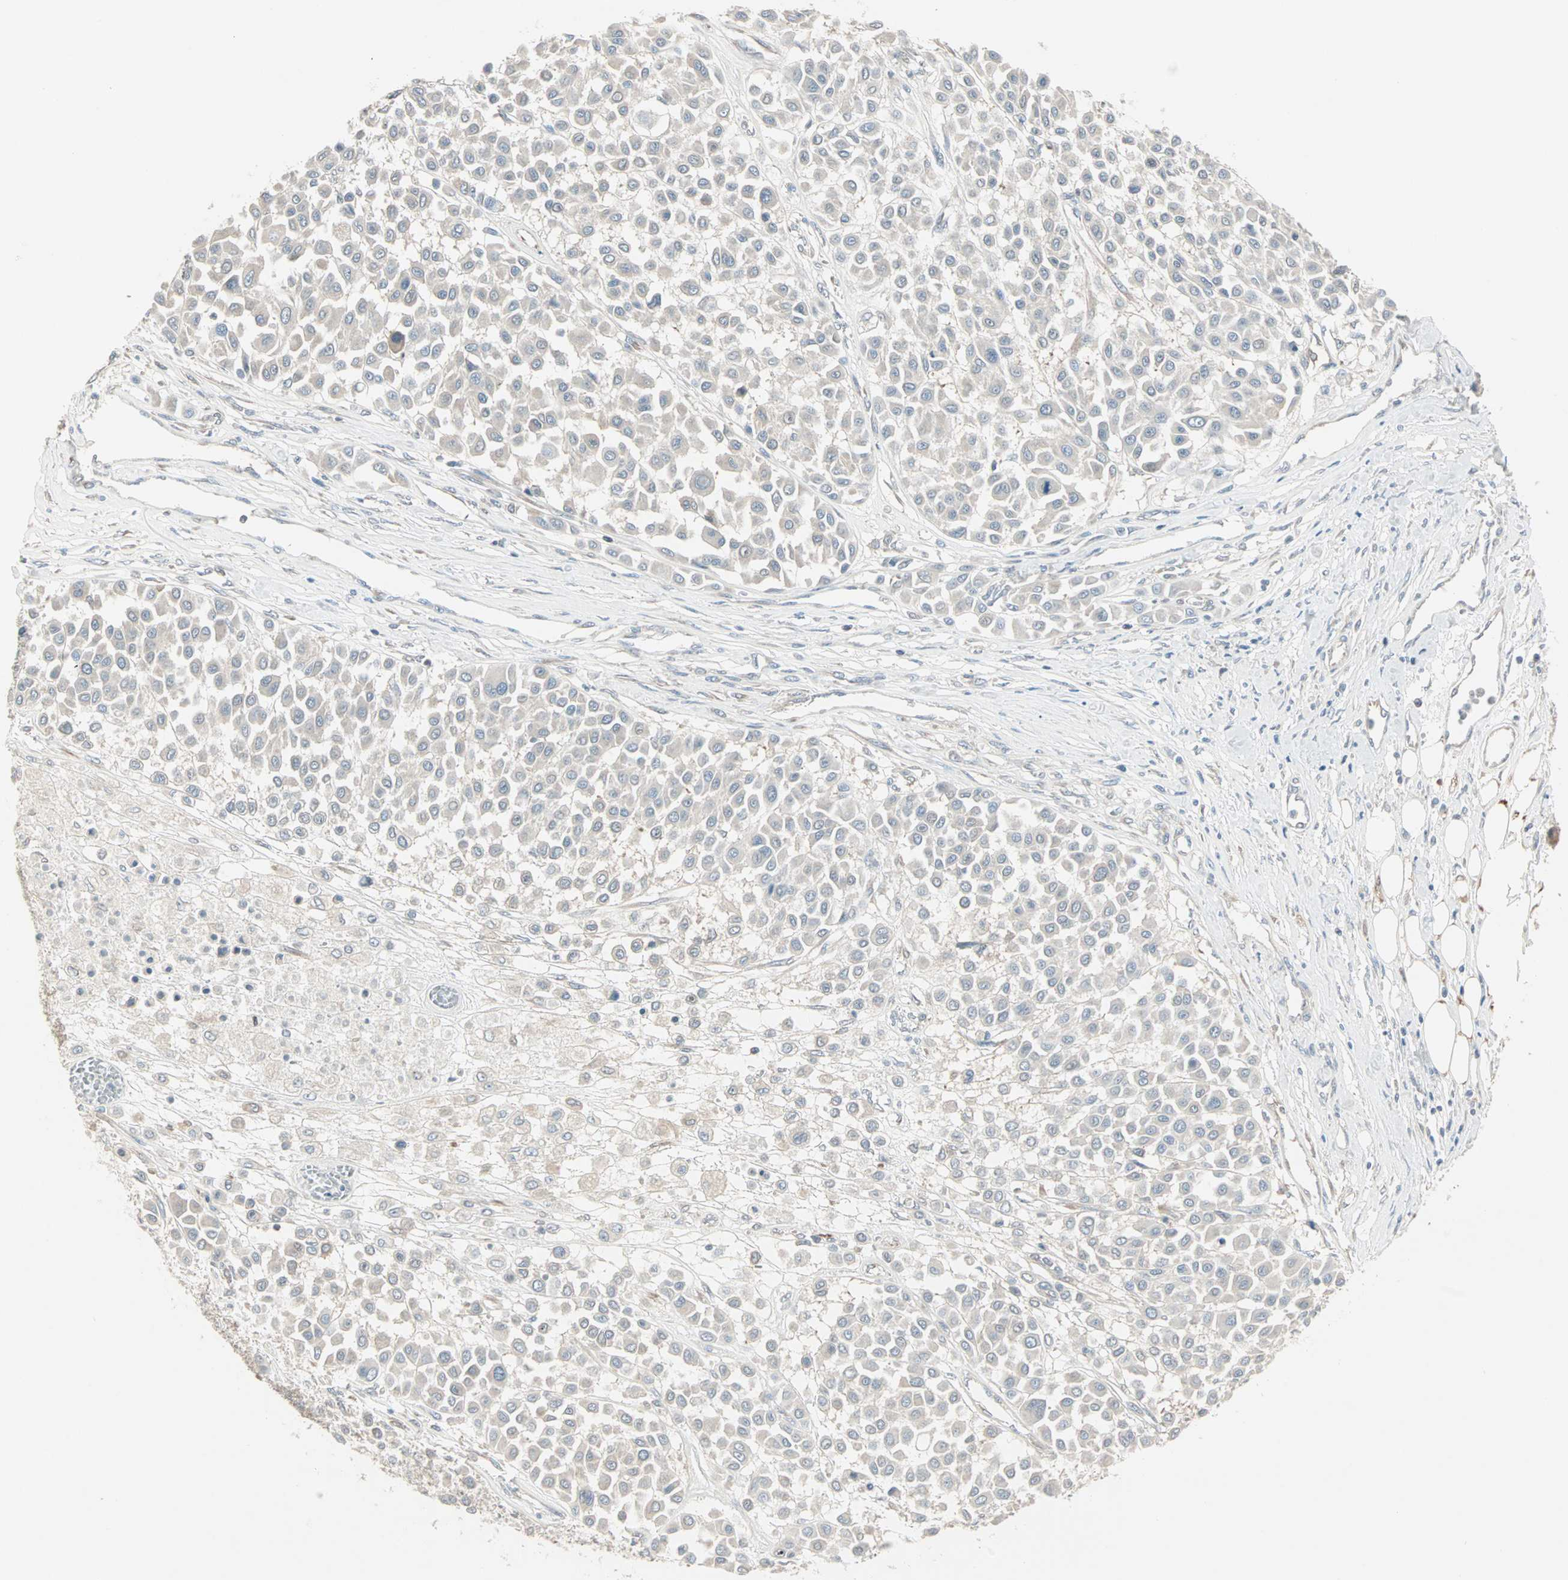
{"staining": {"intensity": "weak", "quantity": "25%-75%", "location": "cytoplasmic/membranous"}, "tissue": "melanoma", "cell_type": "Tumor cells", "image_type": "cancer", "snomed": [{"axis": "morphology", "description": "Malignant melanoma, Metastatic site"}, {"axis": "topography", "description": "Soft tissue"}], "caption": "Immunohistochemistry histopathology image of neoplastic tissue: human malignant melanoma (metastatic site) stained using IHC exhibits low levels of weak protein expression localized specifically in the cytoplasmic/membranous of tumor cells, appearing as a cytoplasmic/membranous brown color.", "gene": "ZFP36", "patient": {"sex": "male", "age": 41}}